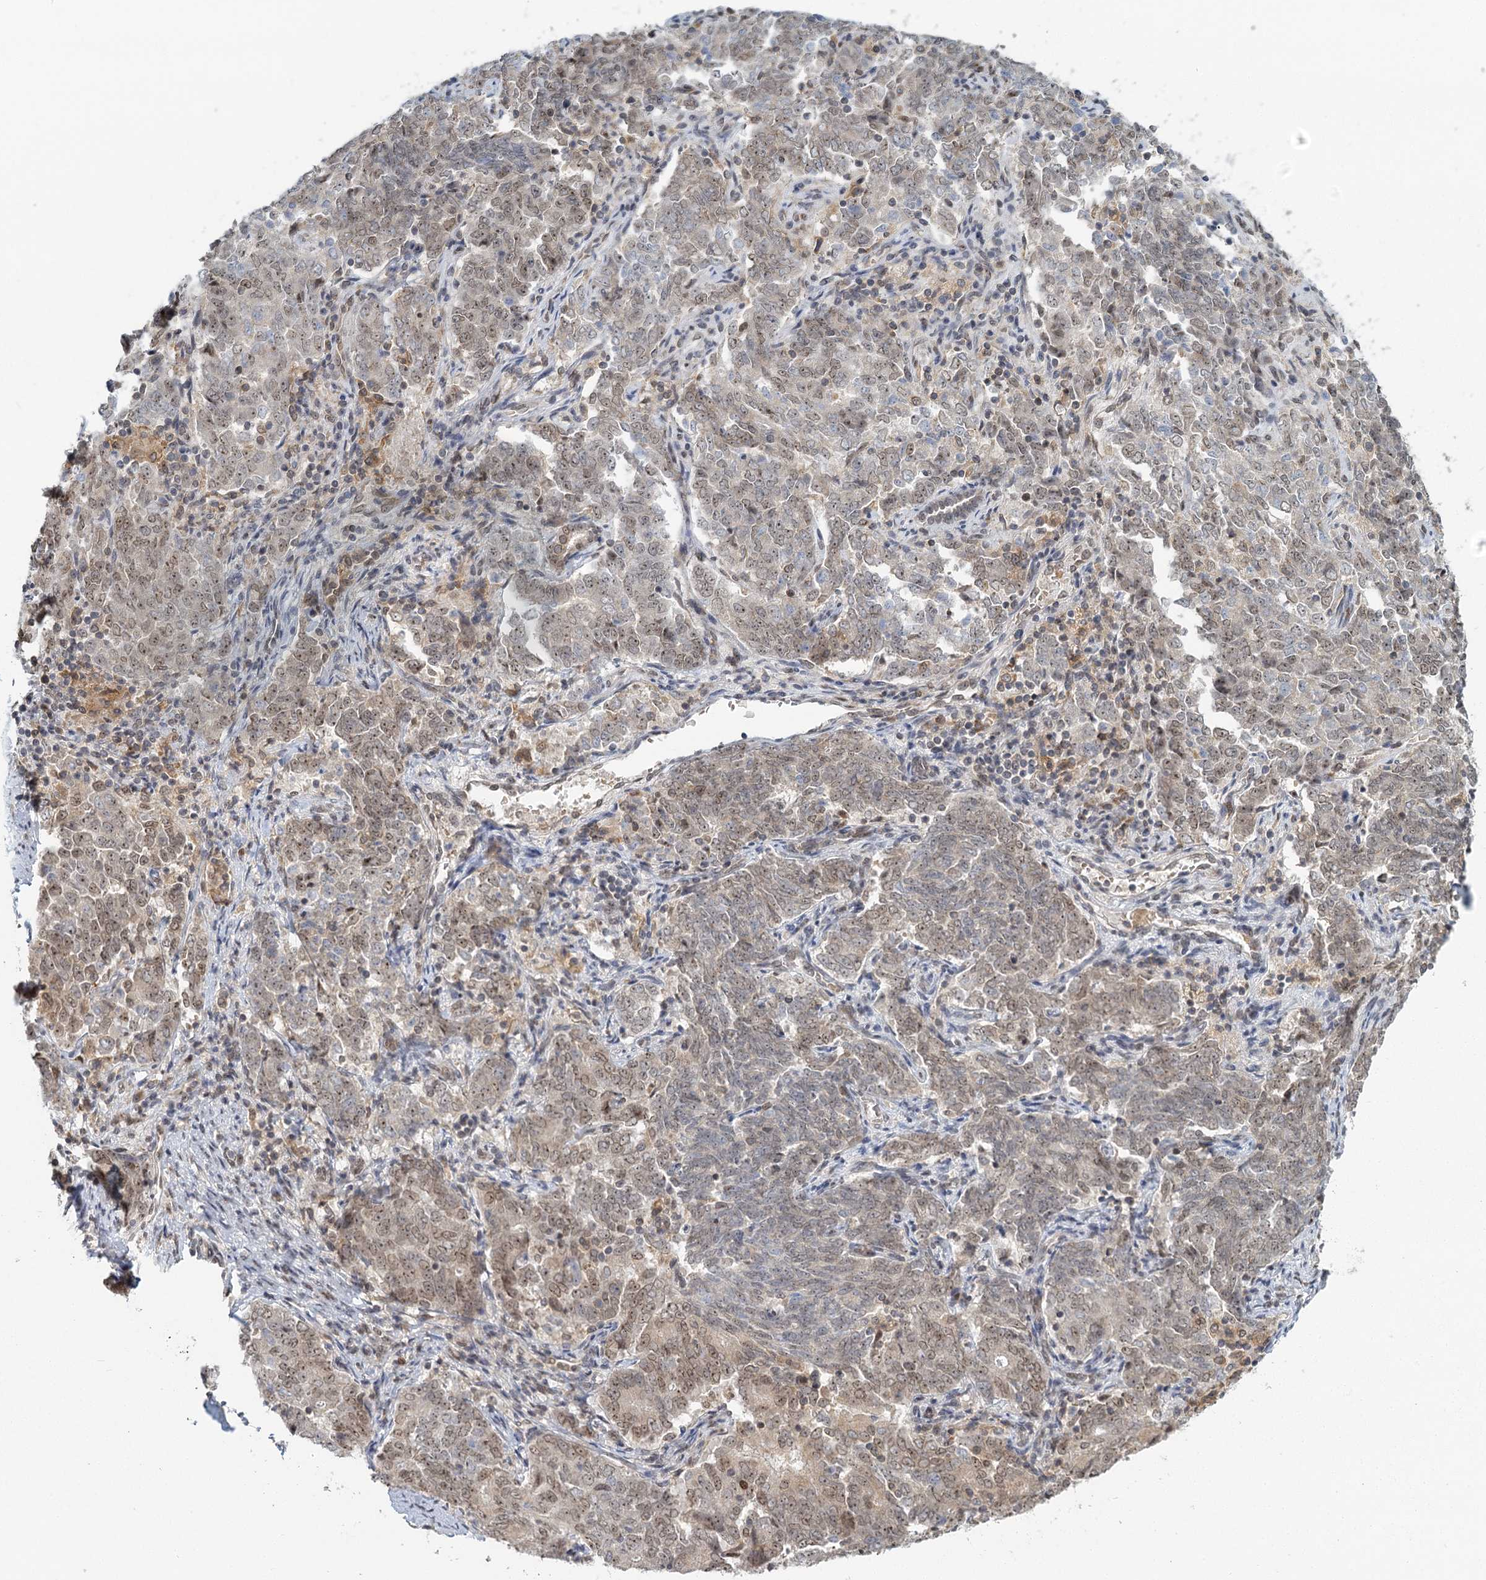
{"staining": {"intensity": "weak", "quantity": "<25%", "location": "nuclear"}, "tissue": "endometrial cancer", "cell_type": "Tumor cells", "image_type": "cancer", "snomed": [{"axis": "morphology", "description": "Adenocarcinoma, NOS"}, {"axis": "topography", "description": "Endometrium"}], "caption": "High magnification brightfield microscopy of adenocarcinoma (endometrial) stained with DAB (3,3'-diaminobenzidine) (brown) and counterstained with hematoxylin (blue): tumor cells show no significant expression.", "gene": "TREX1", "patient": {"sex": "female", "age": 80}}